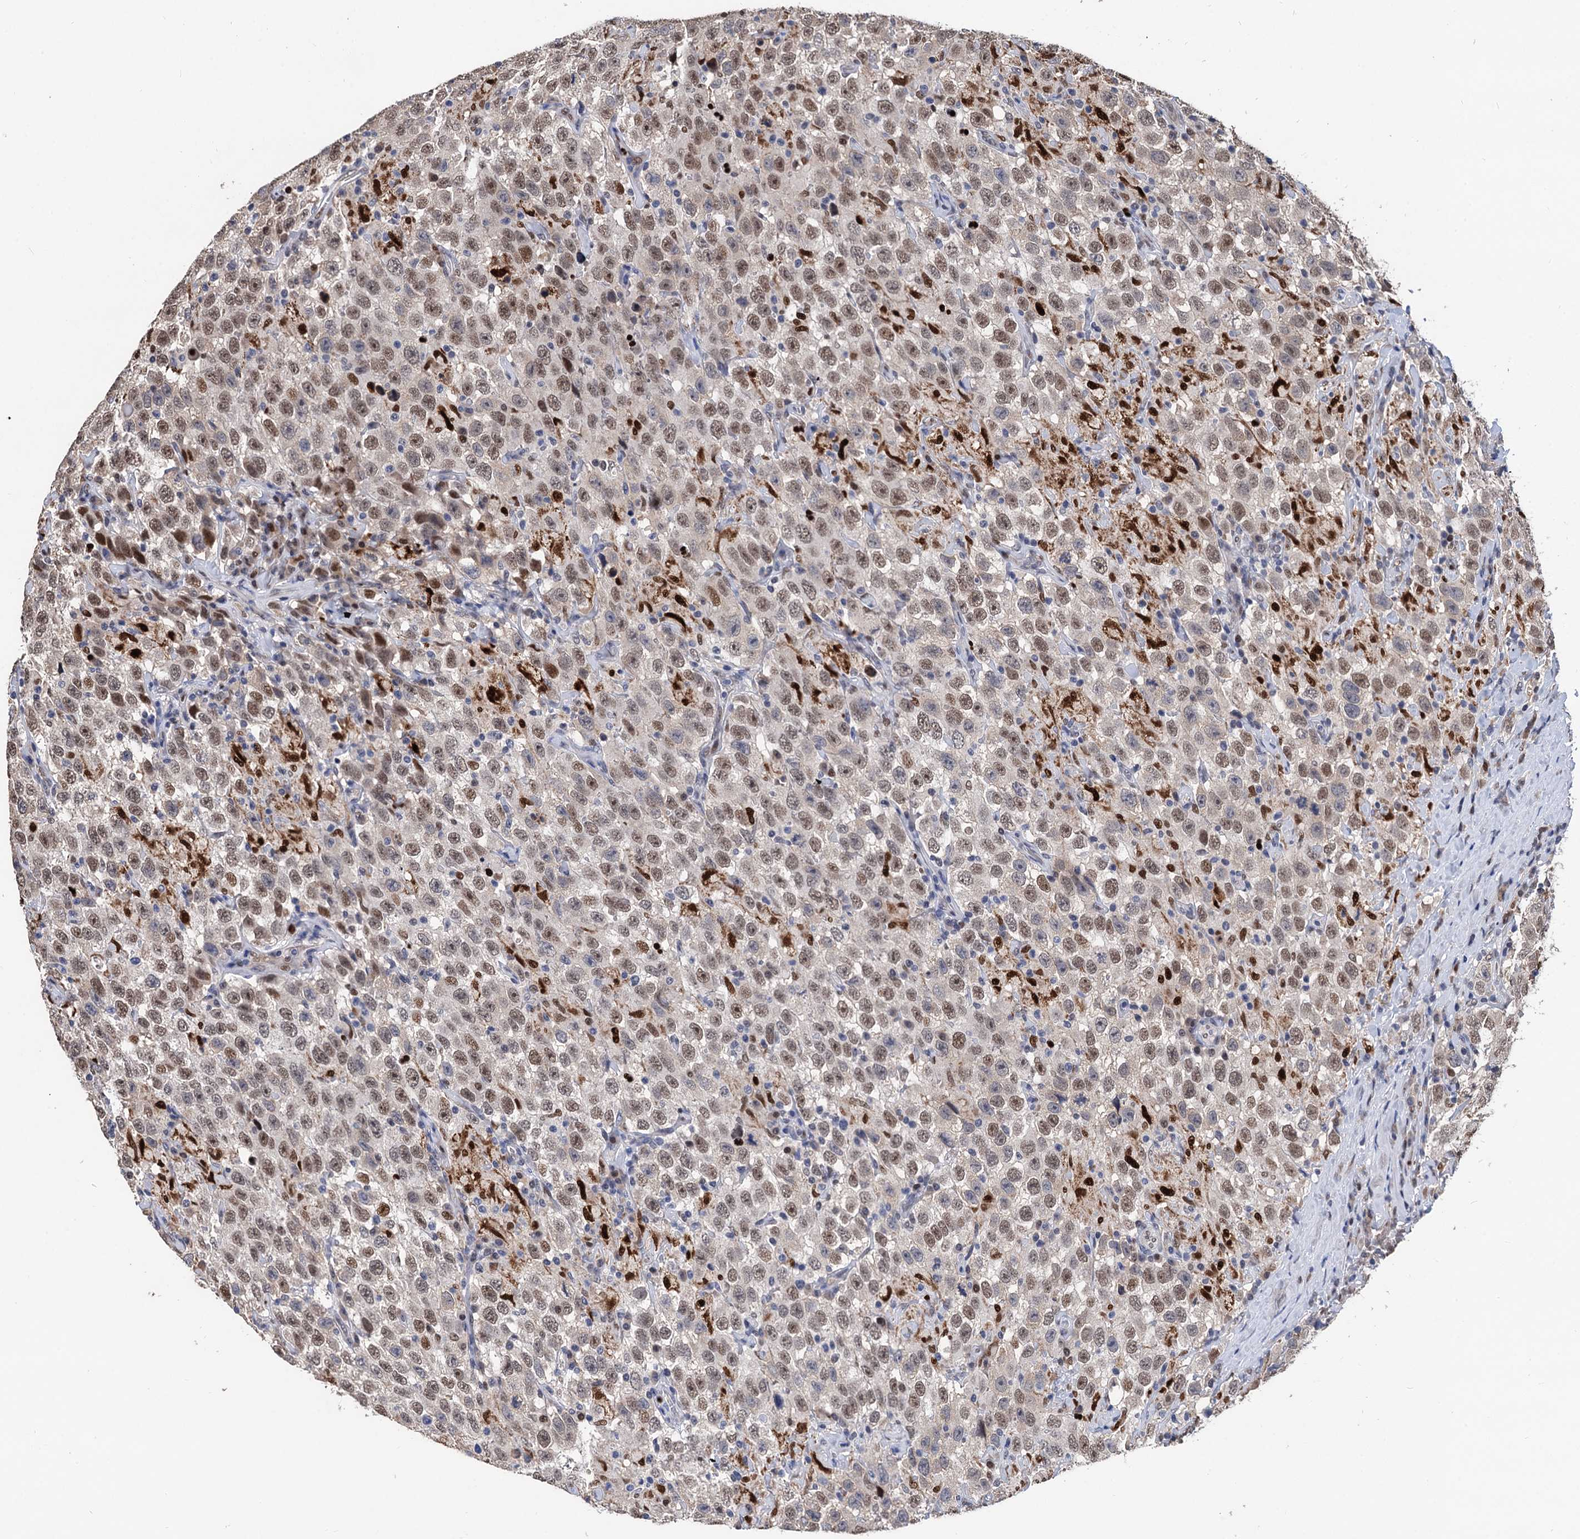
{"staining": {"intensity": "moderate", "quantity": ">75%", "location": "nuclear"}, "tissue": "testis cancer", "cell_type": "Tumor cells", "image_type": "cancer", "snomed": [{"axis": "morphology", "description": "Seminoma, NOS"}, {"axis": "topography", "description": "Testis"}], "caption": "The photomicrograph displays a brown stain indicating the presence of a protein in the nuclear of tumor cells in seminoma (testis).", "gene": "TSEN34", "patient": {"sex": "male", "age": 41}}